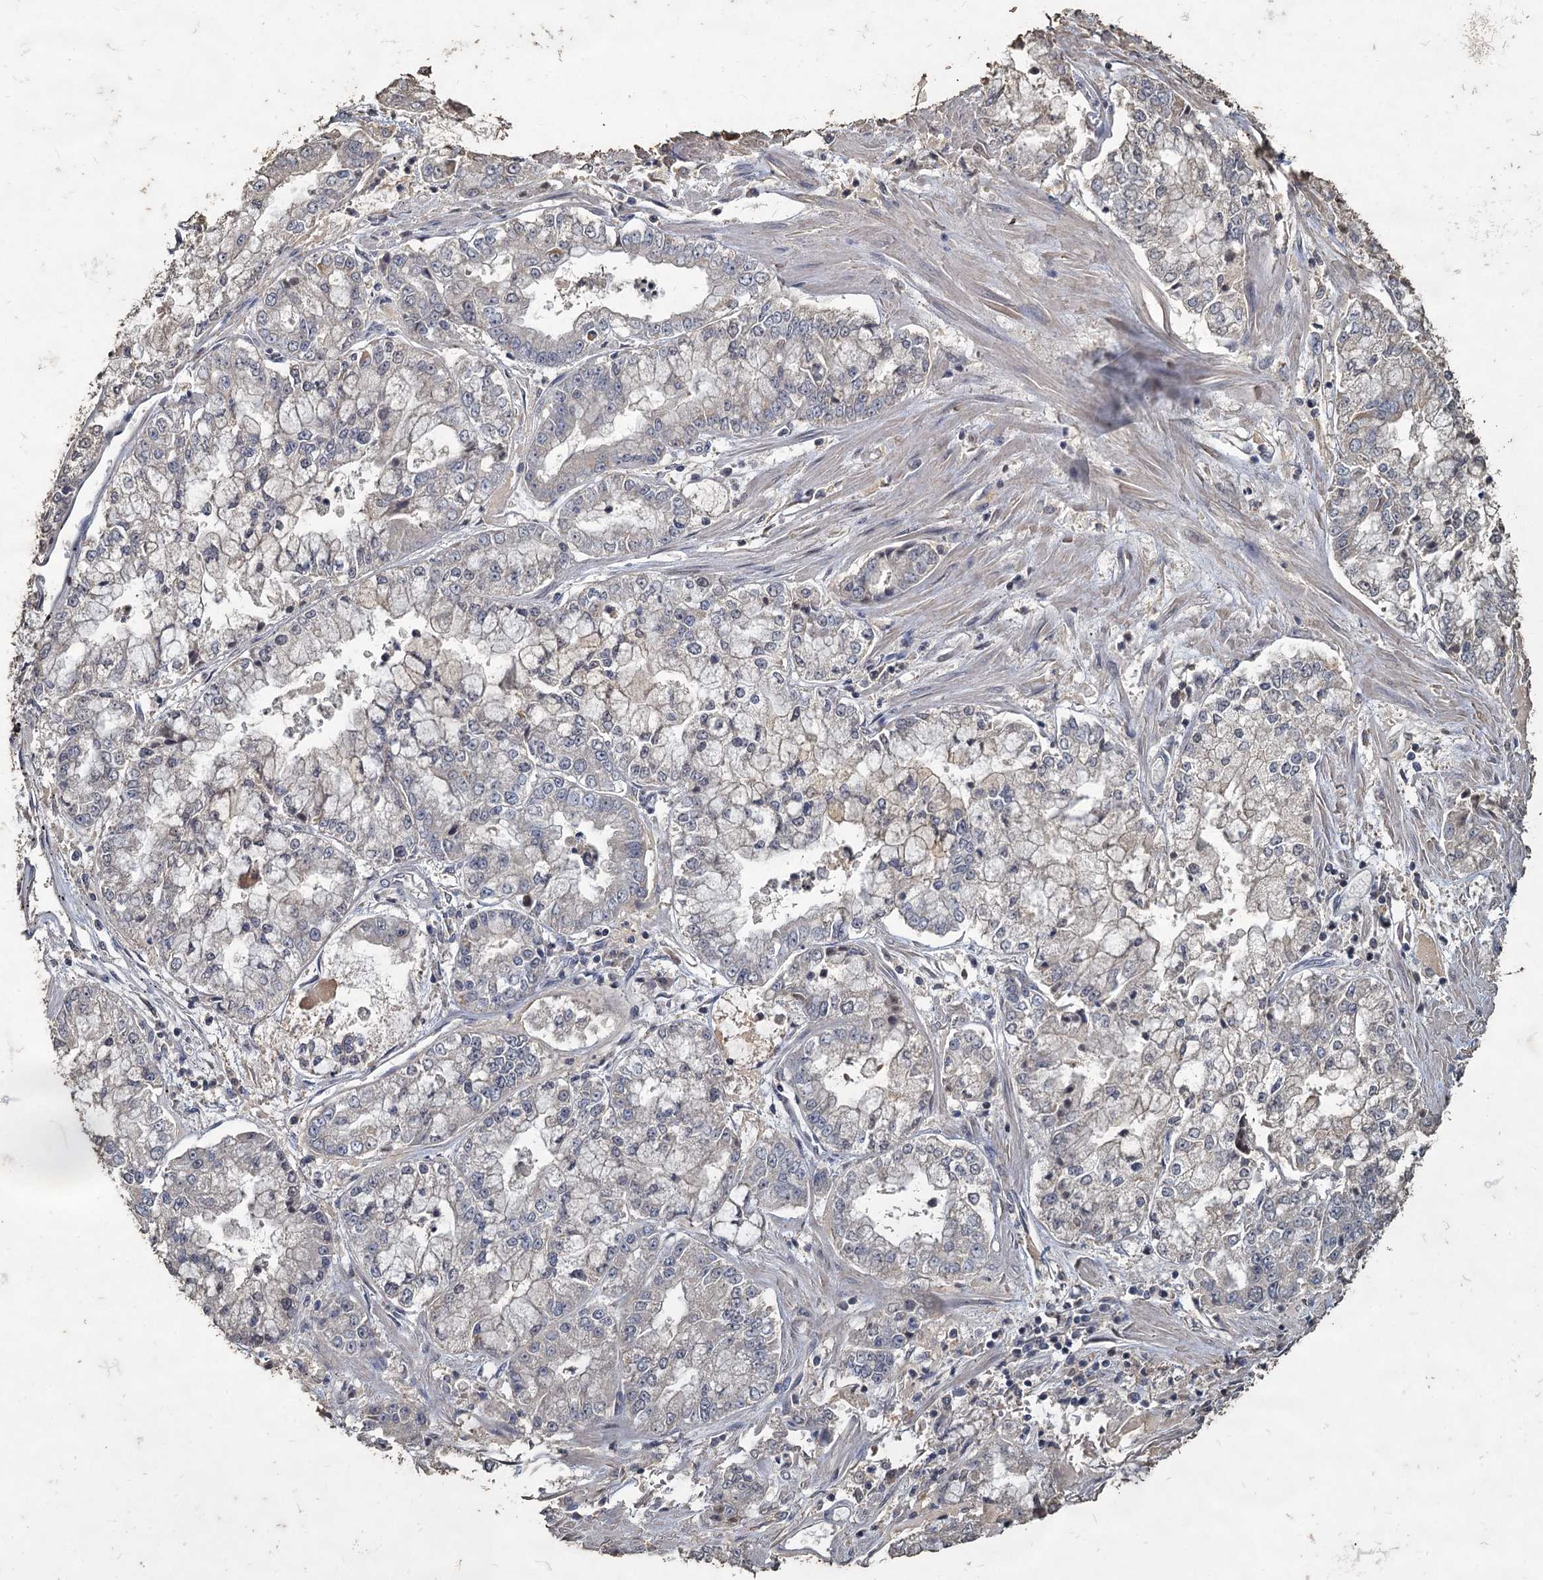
{"staining": {"intensity": "negative", "quantity": "none", "location": "none"}, "tissue": "stomach cancer", "cell_type": "Tumor cells", "image_type": "cancer", "snomed": [{"axis": "morphology", "description": "Adenocarcinoma, NOS"}, {"axis": "topography", "description": "Stomach"}], "caption": "A photomicrograph of human stomach adenocarcinoma is negative for staining in tumor cells.", "gene": "CCDC61", "patient": {"sex": "male", "age": 76}}